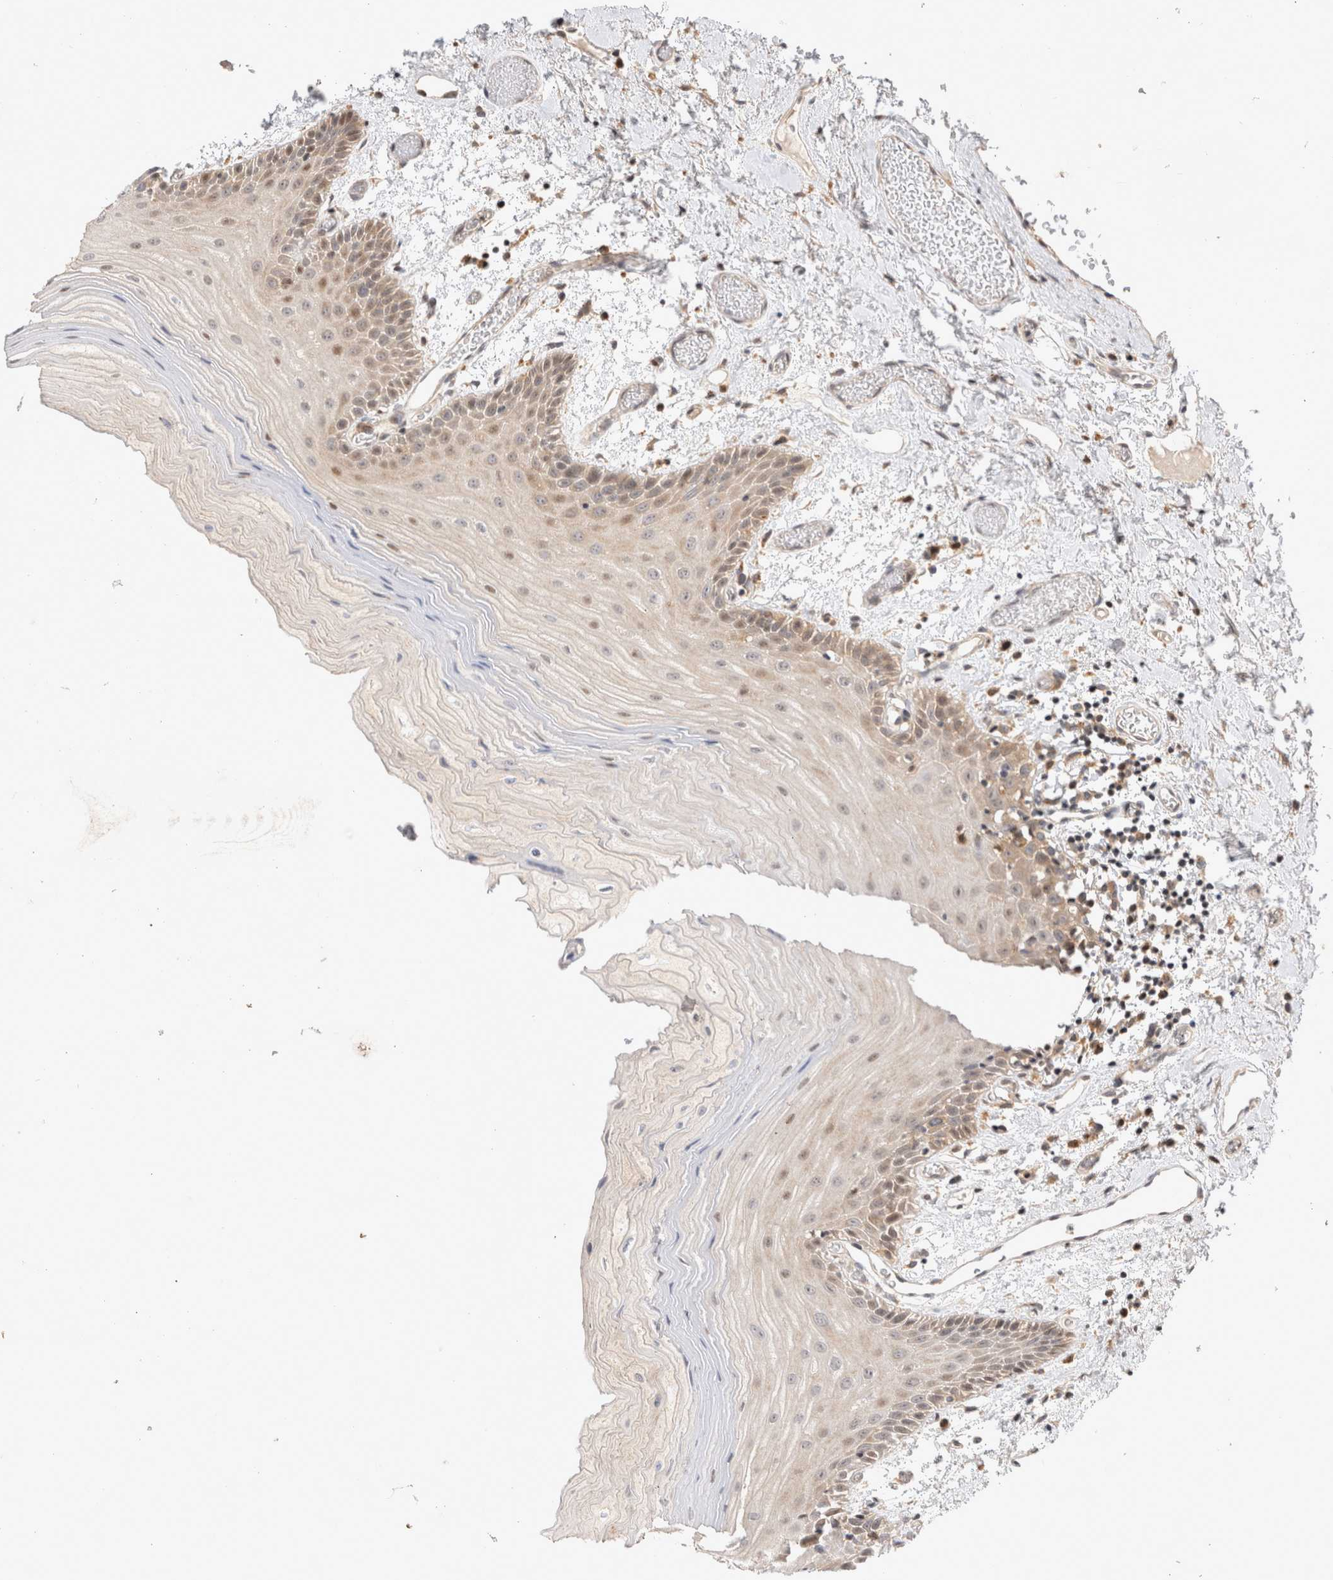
{"staining": {"intensity": "weak", "quantity": "<25%", "location": "cytoplasmic/membranous,nuclear"}, "tissue": "oral mucosa", "cell_type": "Squamous epithelial cells", "image_type": "normal", "snomed": [{"axis": "morphology", "description": "Normal tissue, NOS"}, {"axis": "topography", "description": "Oral tissue"}], "caption": "The immunohistochemistry (IHC) micrograph has no significant staining in squamous epithelial cells of oral mucosa. (DAB immunohistochemistry, high magnification).", "gene": "HTT", "patient": {"sex": "male", "age": 52}}